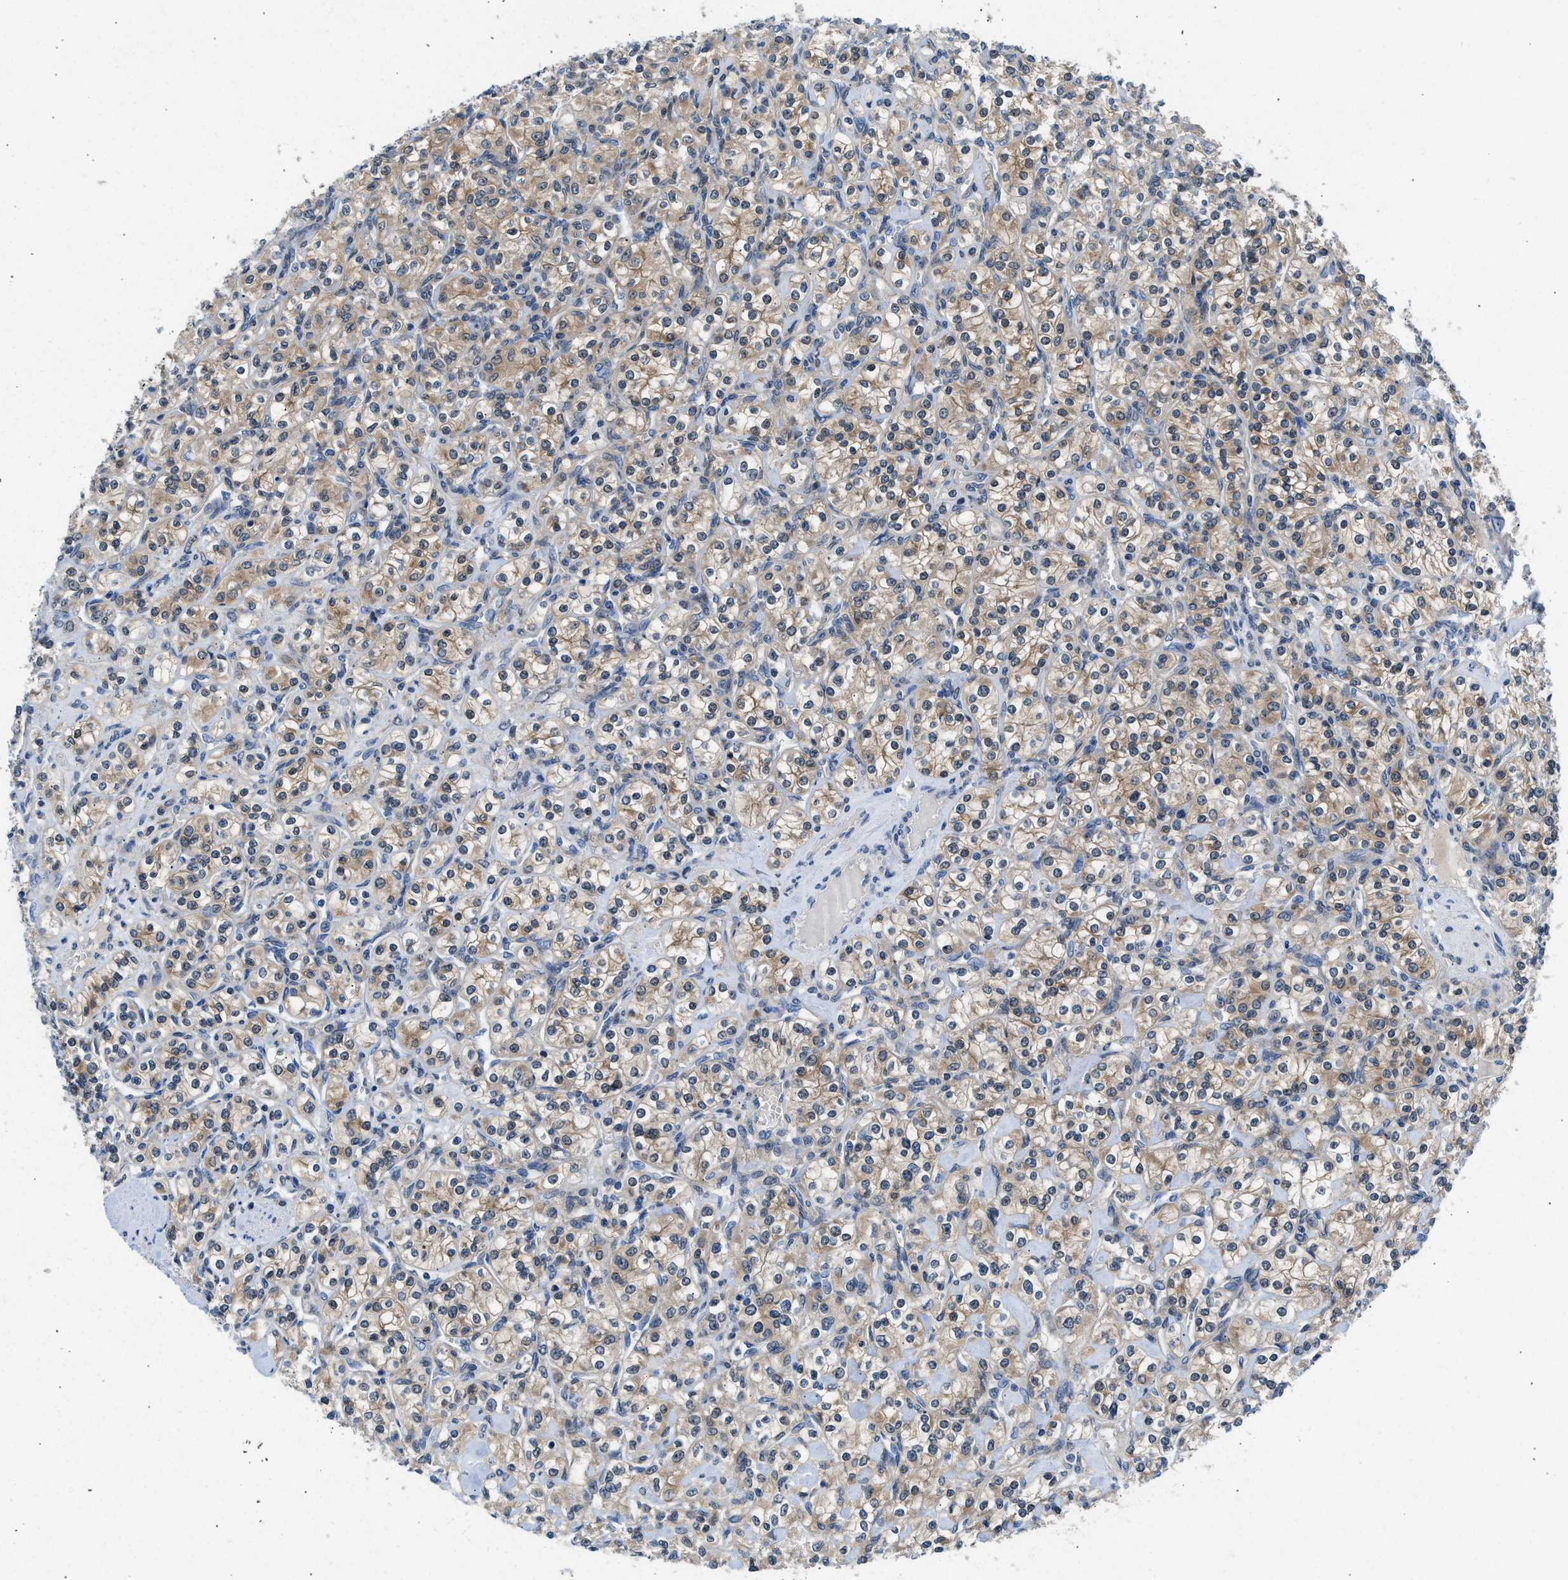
{"staining": {"intensity": "weak", "quantity": ">75%", "location": "cytoplasmic/membranous"}, "tissue": "renal cancer", "cell_type": "Tumor cells", "image_type": "cancer", "snomed": [{"axis": "morphology", "description": "Adenocarcinoma, NOS"}, {"axis": "topography", "description": "Kidney"}], "caption": "A photomicrograph of human renal adenocarcinoma stained for a protein reveals weak cytoplasmic/membranous brown staining in tumor cells.", "gene": "CBR1", "patient": {"sex": "male", "age": 77}}